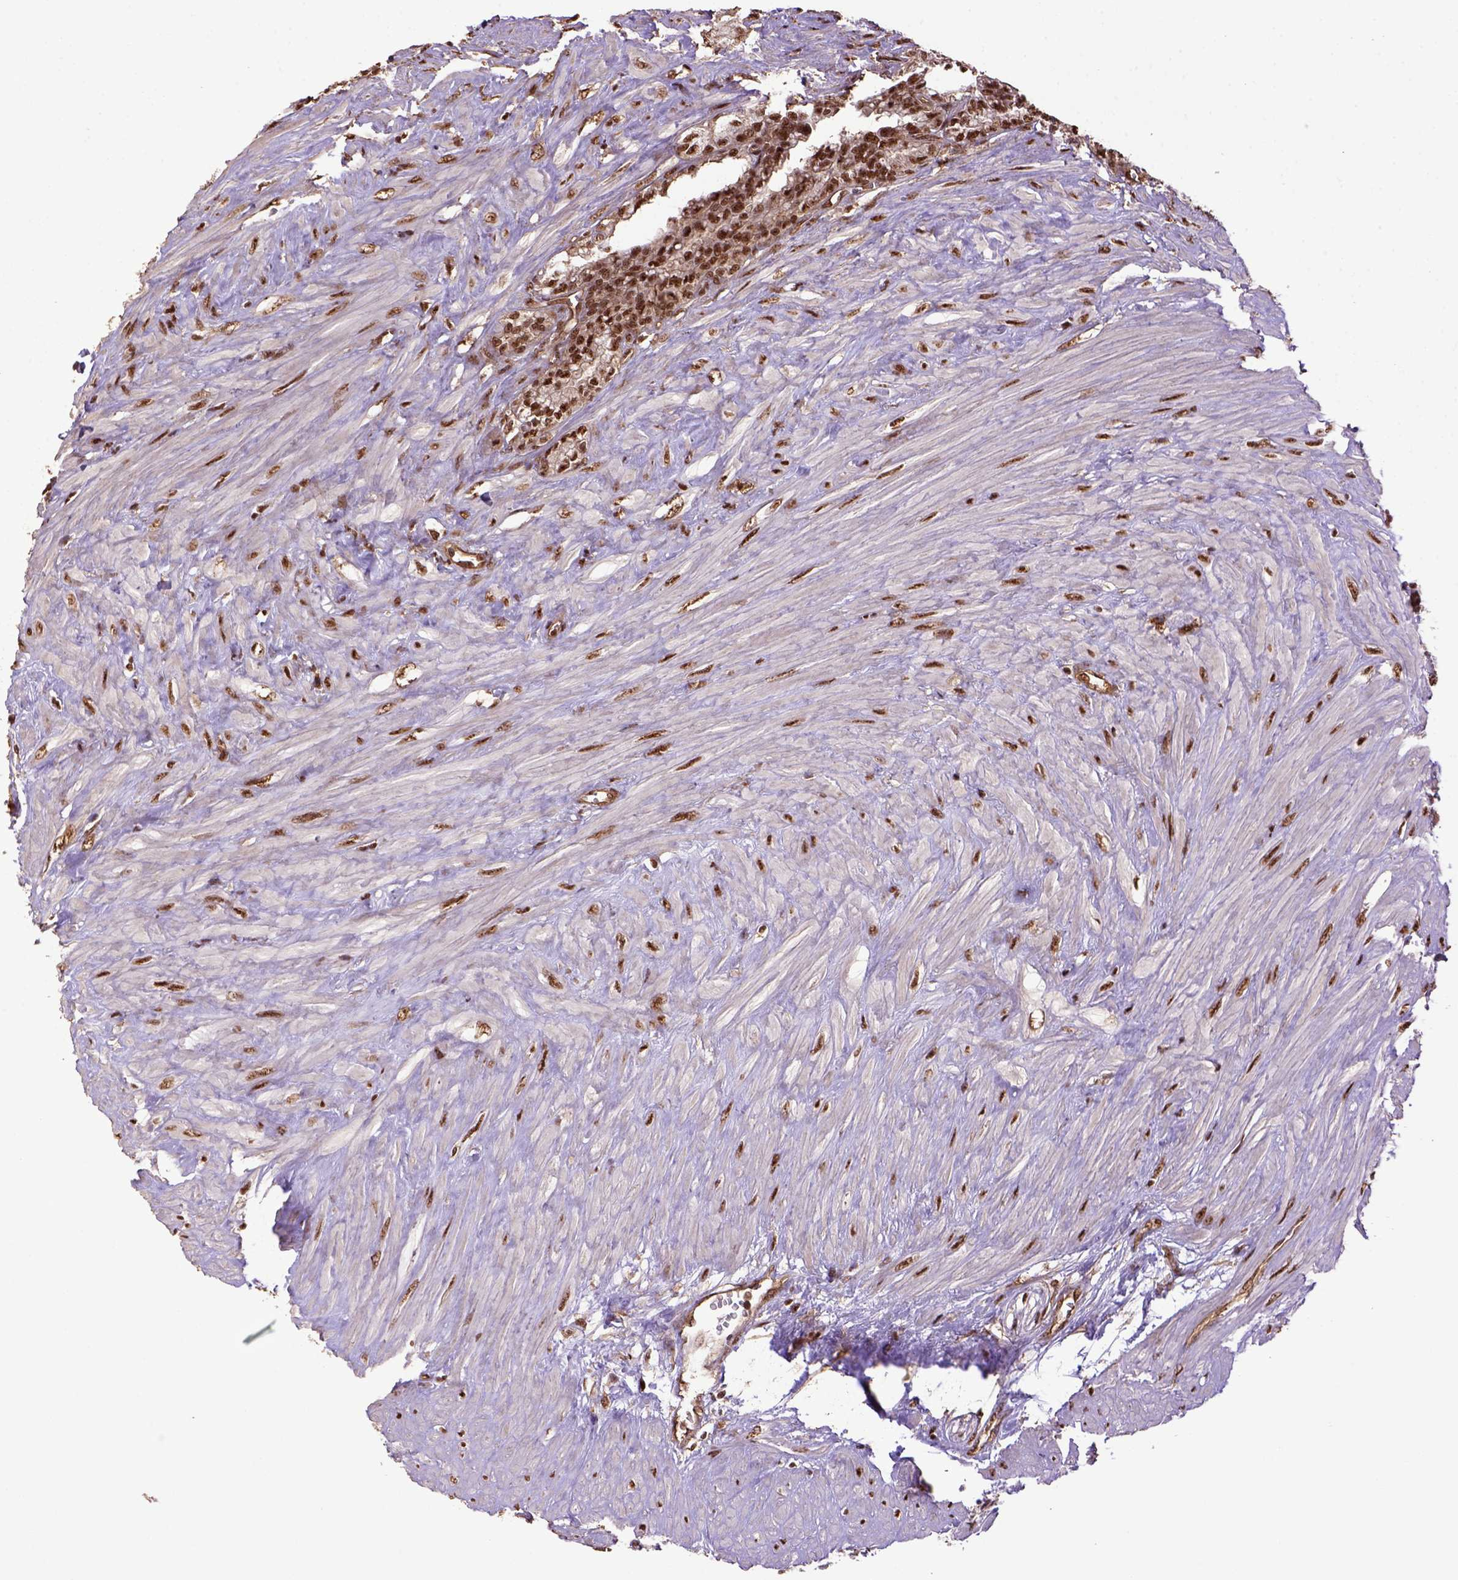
{"staining": {"intensity": "strong", "quantity": ">75%", "location": "nuclear"}, "tissue": "seminal vesicle", "cell_type": "Glandular cells", "image_type": "normal", "snomed": [{"axis": "morphology", "description": "Normal tissue, NOS"}, {"axis": "morphology", "description": "Urothelial carcinoma, NOS"}, {"axis": "topography", "description": "Urinary bladder"}, {"axis": "topography", "description": "Seminal veicle"}], "caption": "Glandular cells display high levels of strong nuclear staining in about >75% of cells in unremarkable human seminal vesicle.", "gene": "PPIG", "patient": {"sex": "male", "age": 76}}